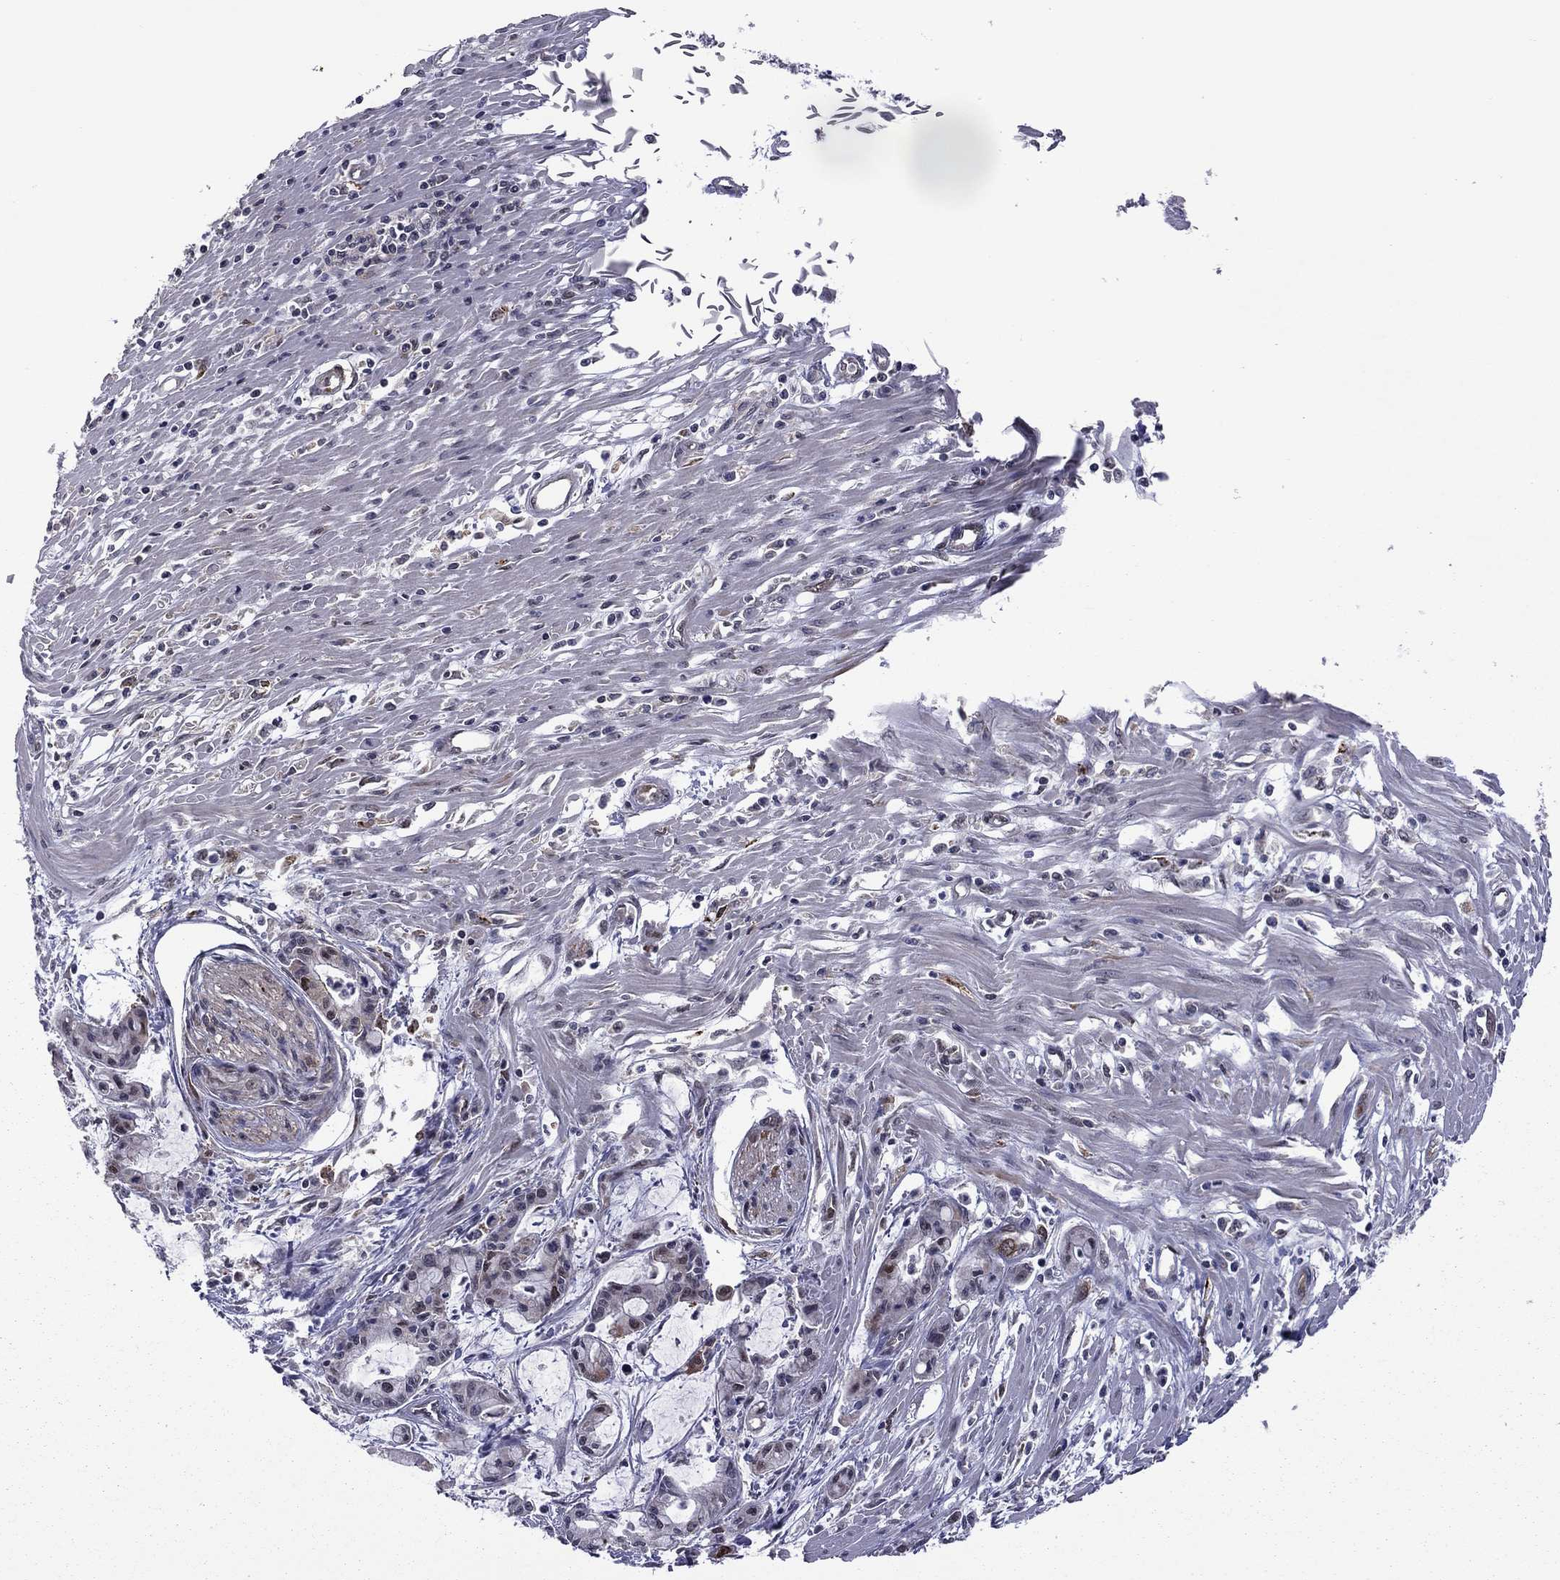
{"staining": {"intensity": "moderate", "quantity": "<25%", "location": "nuclear"}, "tissue": "pancreatic cancer", "cell_type": "Tumor cells", "image_type": "cancer", "snomed": [{"axis": "morphology", "description": "Adenocarcinoma, NOS"}, {"axis": "topography", "description": "Pancreas"}], "caption": "Moderate nuclear protein positivity is seen in about <25% of tumor cells in pancreatic cancer.", "gene": "GPAA1", "patient": {"sex": "male", "age": 48}}